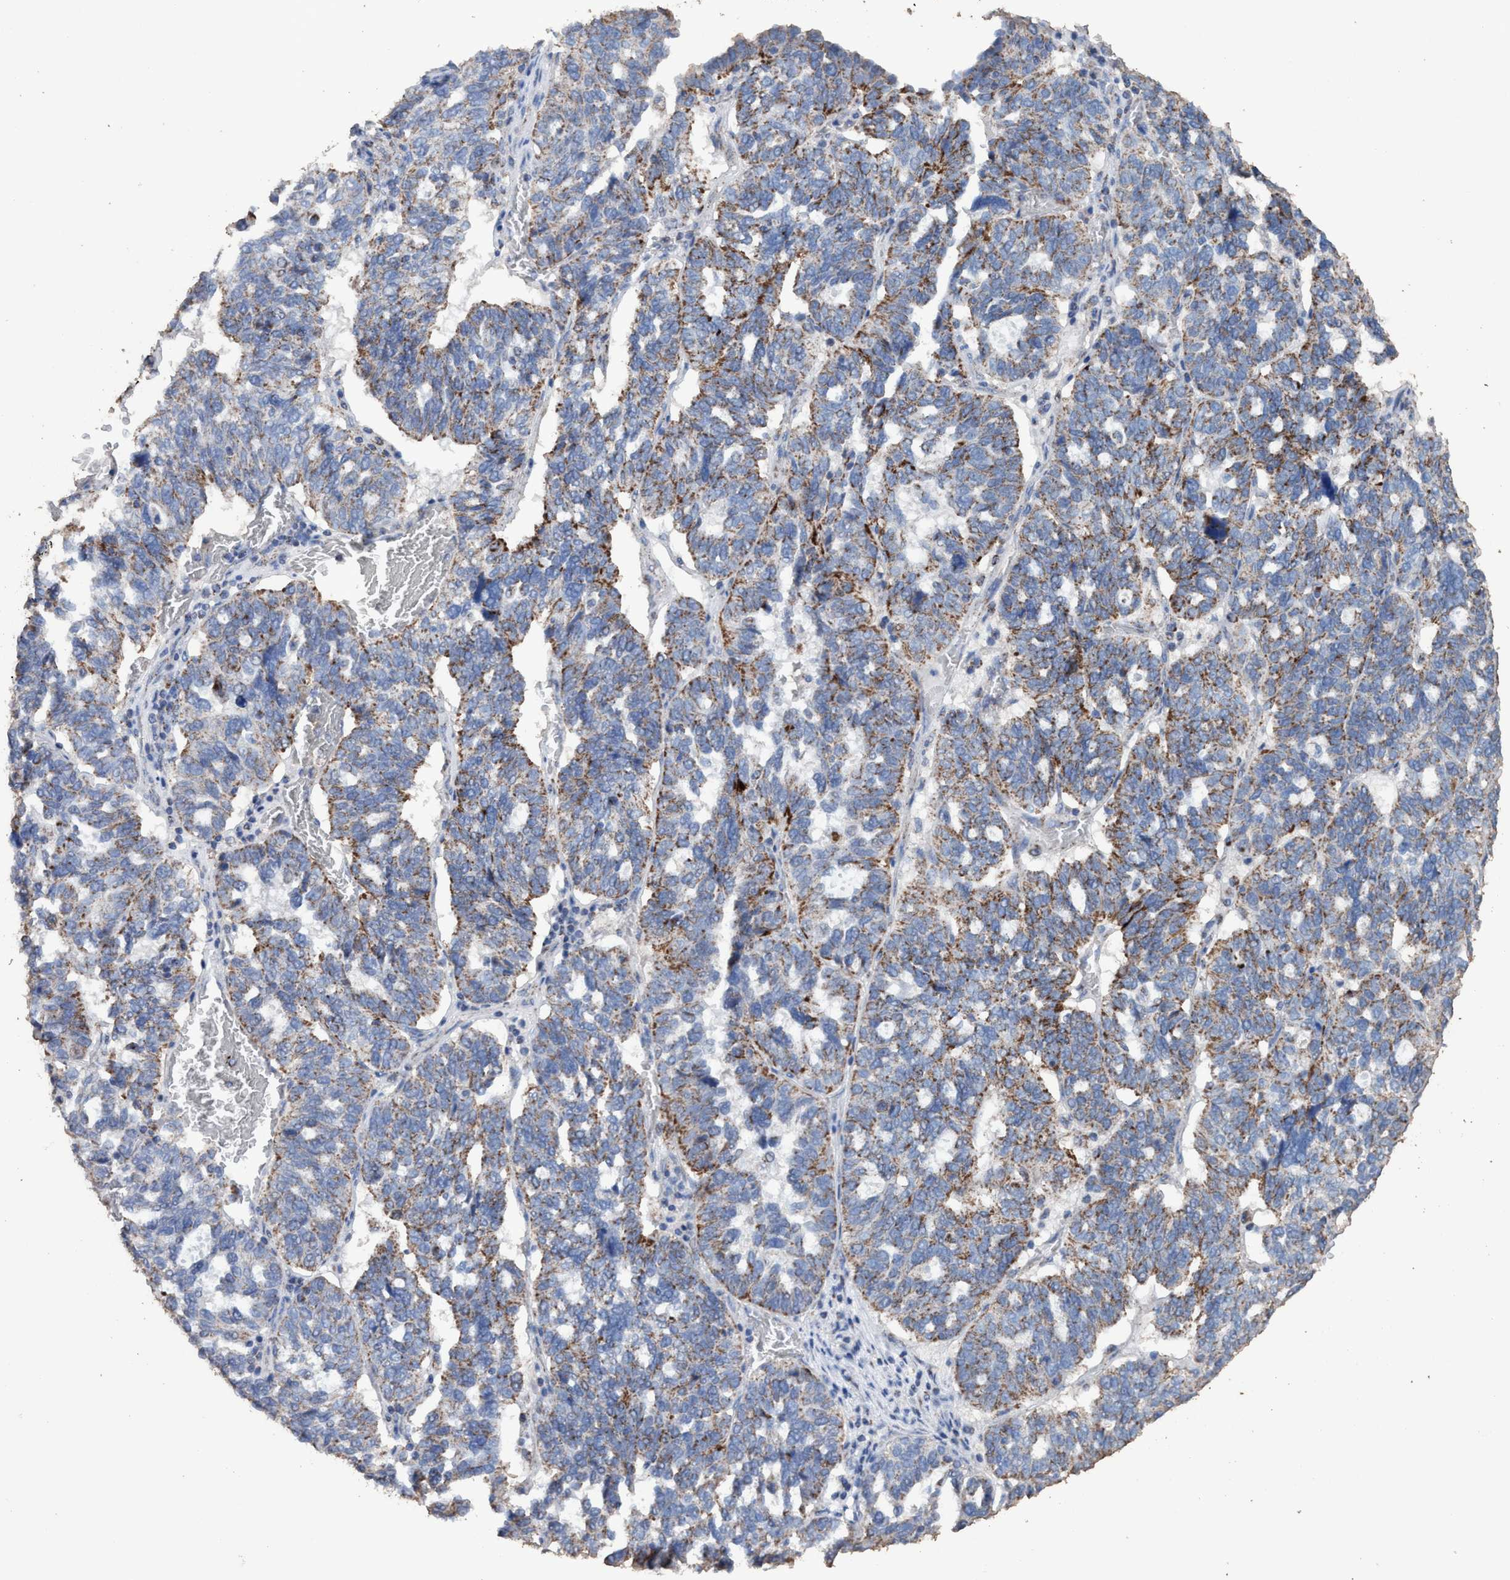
{"staining": {"intensity": "moderate", "quantity": "25%-75%", "location": "cytoplasmic/membranous"}, "tissue": "ovarian cancer", "cell_type": "Tumor cells", "image_type": "cancer", "snomed": [{"axis": "morphology", "description": "Cystadenocarcinoma, serous, NOS"}, {"axis": "topography", "description": "Ovary"}], "caption": "The micrograph shows staining of ovarian serous cystadenocarcinoma, revealing moderate cytoplasmic/membranous protein positivity (brown color) within tumor cells.", "gene": "RSAD1", "patient": {"sex": "female", "age": 59}}